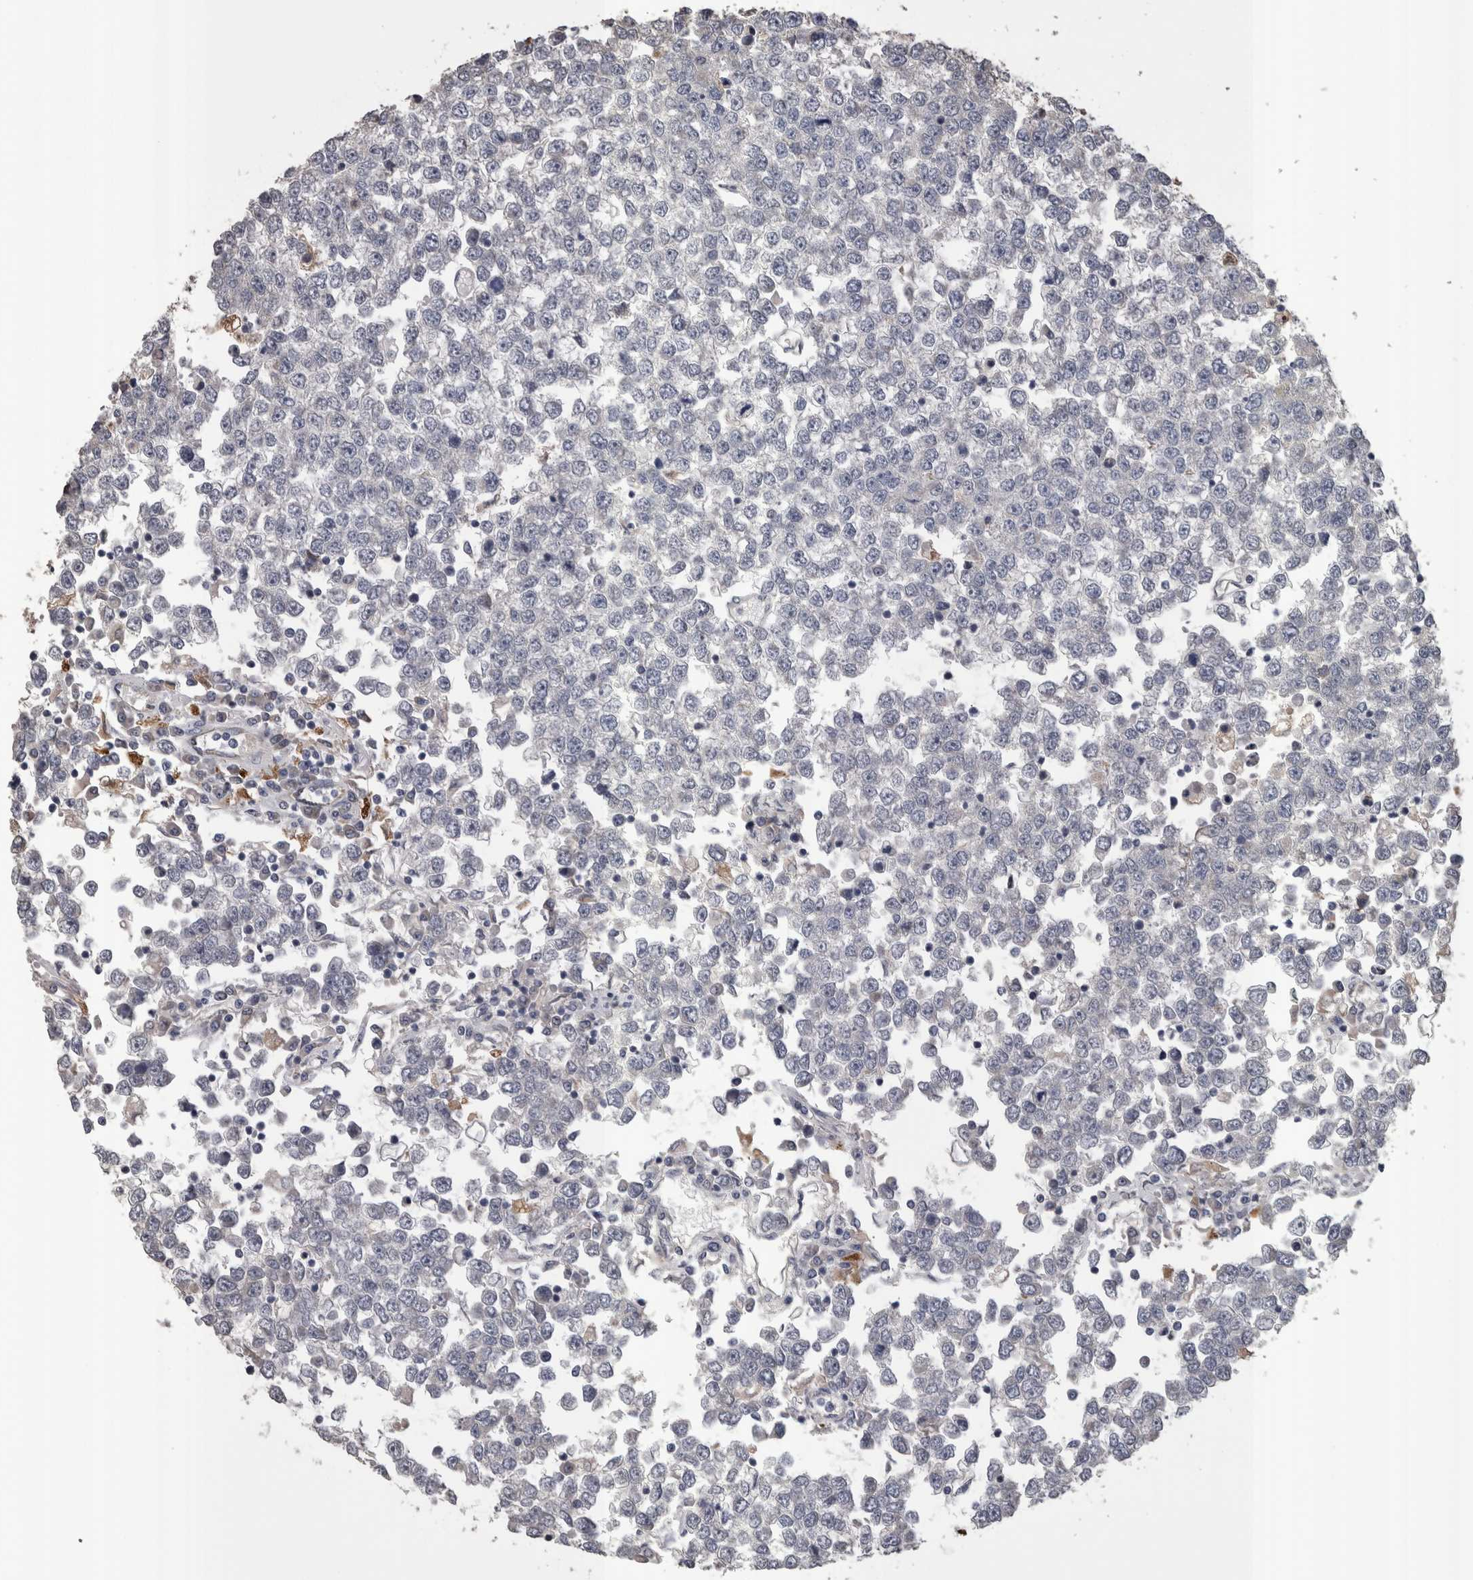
{"staining": {"intensity": "negative", "quantity": "none", "location": "none"}, "tissue": "testis cancer", "cell_type": "Tumor cells", "image_type": "cancer", "snomed": [{"axis": "morphology", "description": "Seminoma, NOS"}, {"axis": "topography", "description": "Testis"}], "caption": "High magnification brightfield microscopy of seminoma (testis) stained with DAB (brown) and counterstained with hematoxylin (blue): tumor cells show no significant positivity.", "gene": "STC1", "patient": {"sex": "male", "age": 65}}